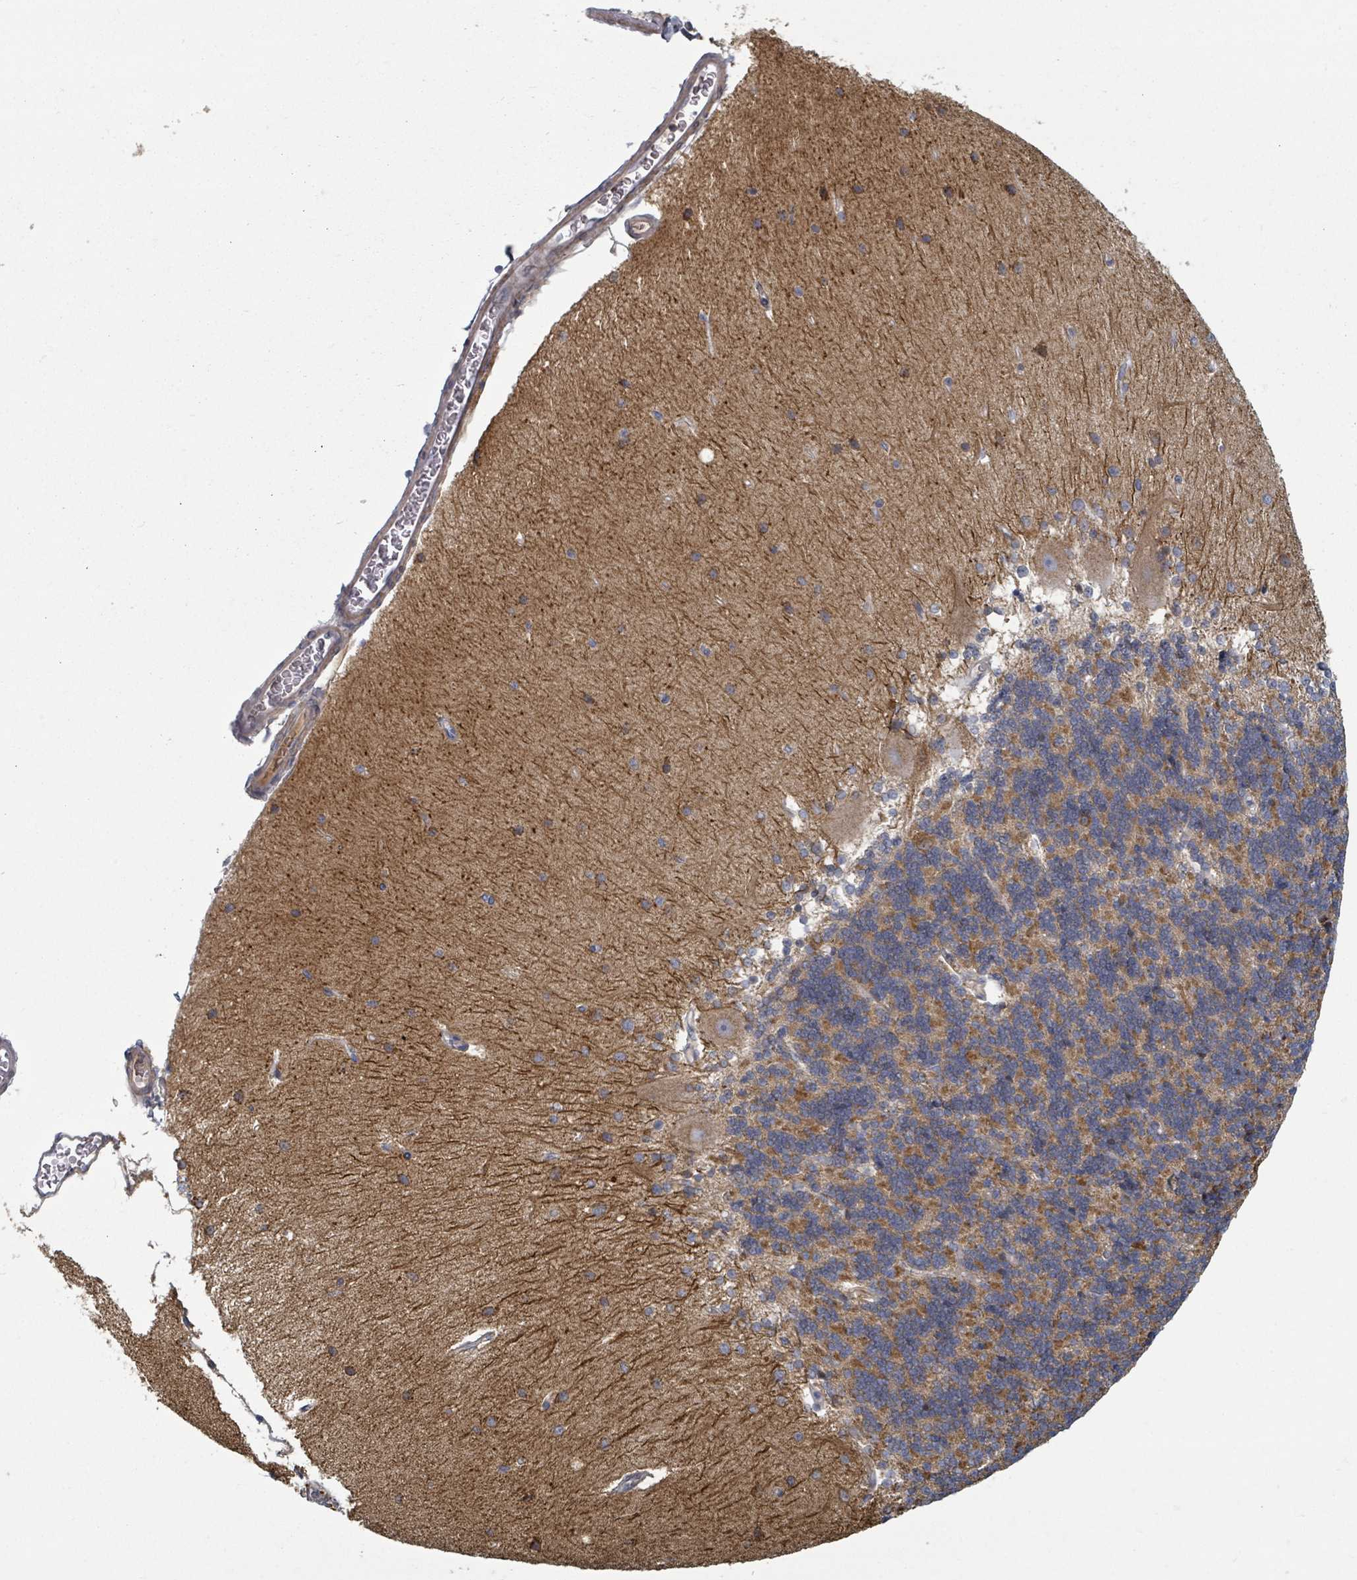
{"staining": {"intensity": "moderate", "quantity": "25%-75%", "location": "cytoplasmic/membranous"}, "tissue": "cerebellum", "cell_type": "Cells in granular layer", "image_type": "normal", "snomed": [{"axis": "morphology", "description": "Normal tissue, NOS"}, {"axis": "topography", "description": "Cerebellum"}], "caption": "Protein staining by IHC demonstrates moderate cytoplasmic/membranous positivity in about 25%-75% of cells in granular layer in benign cerebellum.", "gene": "GABBR1", "patient": {"sex": "female", "age": 54}}